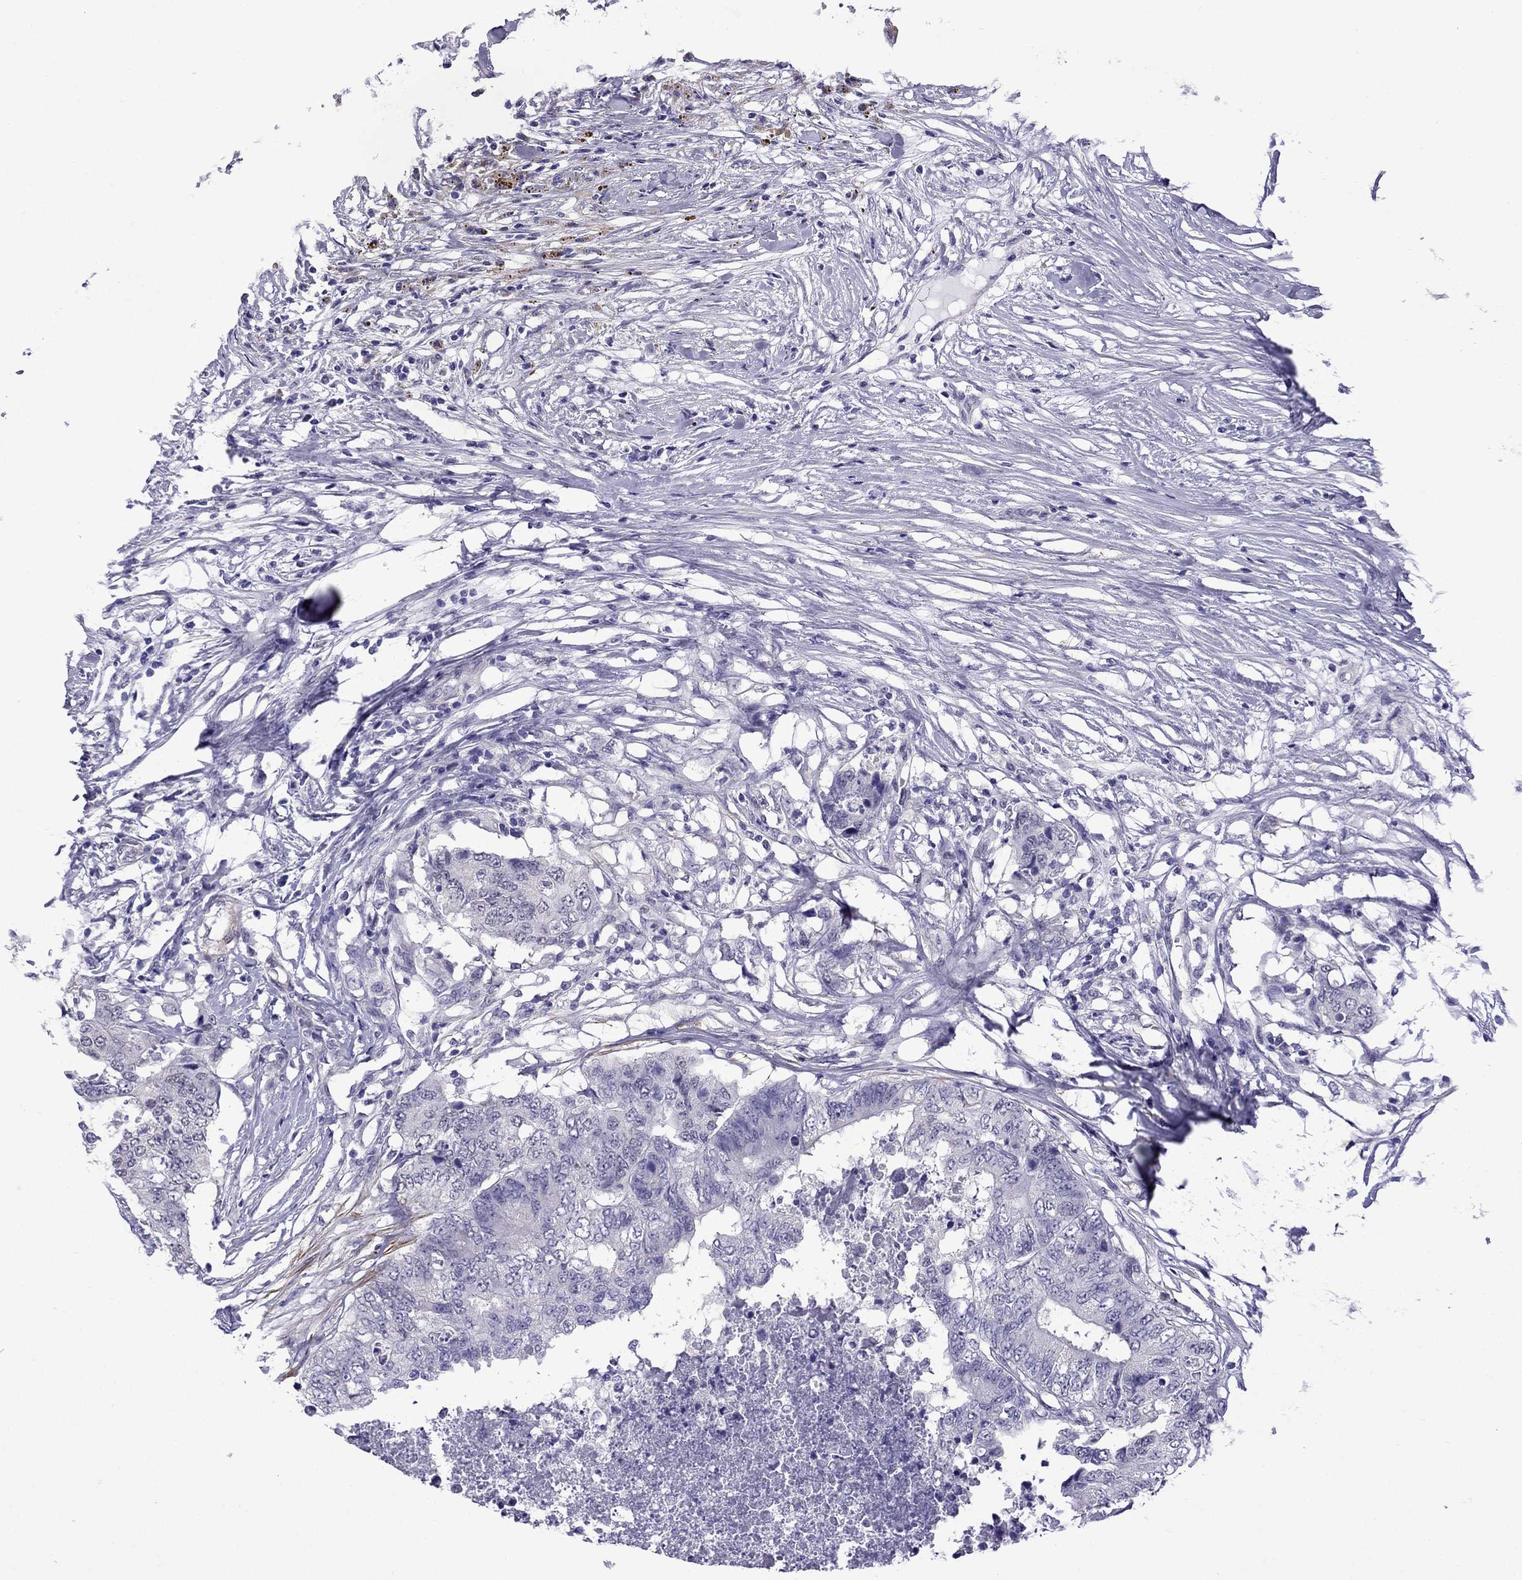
{"staining": {"intensity": "negative", "quantity": "none", "location": "none"}, "tissue": "colorectal cancer", "cell_type": "Tumor cells", "image_type": "cancer", "snomed": [{"axis": "morphology", "description": "Adenocarcinoma, NOS"}, {"axis": "topography", "description": "Colon"}], "caption": "This is a photomicrograph of immunohistochemistry (IHC) staining of colorectal cancer (adenocarcinoma), which shows no positivity in tumor cells. (Immunohistochemistry (ihc), brightfield microscopy, high magnification).", "gene": "CHRNA5", "patient": {"sex": "female", "age": 48}}